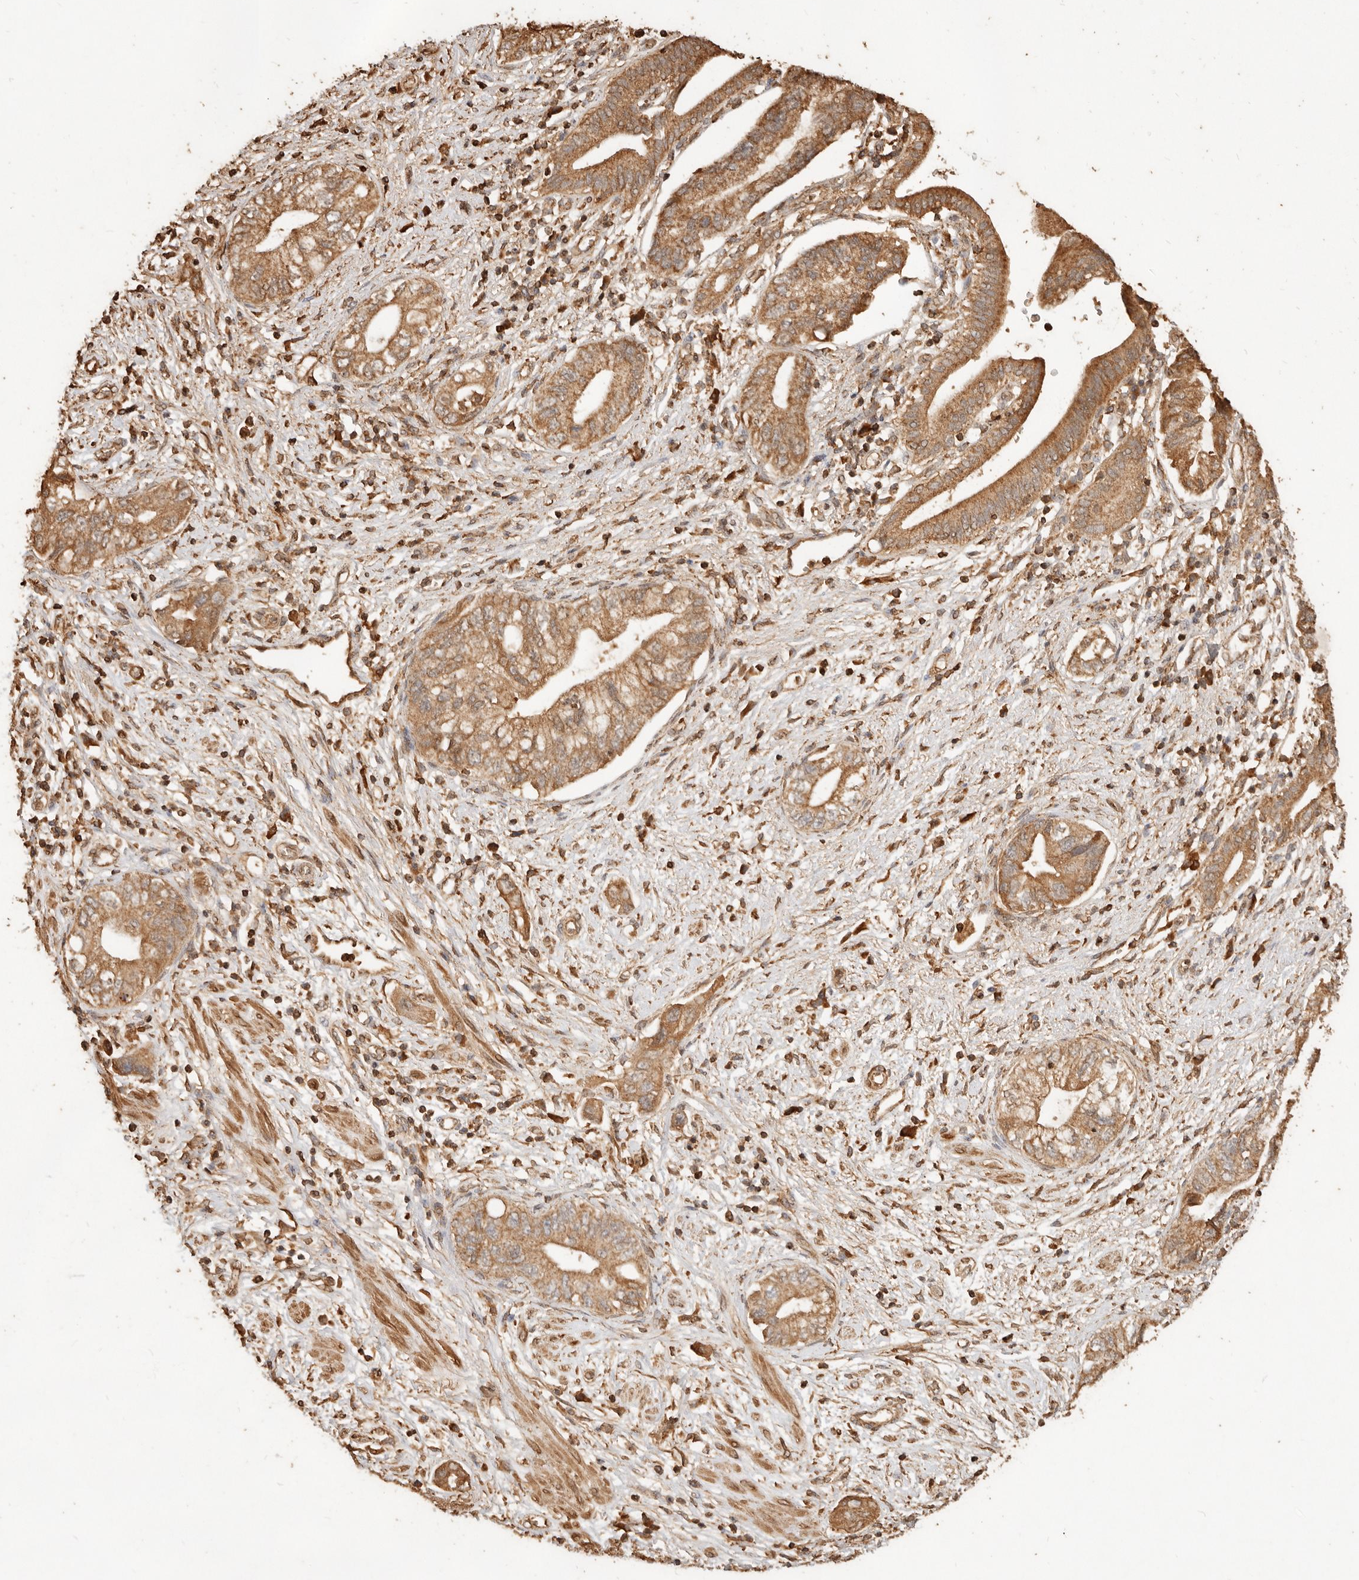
{"staining": {"intensity": "moderate", "quantity": ">75%", "location": "cytoplasmic/membranous"}, "tissue": "pancreatic cancer", "cell_type": "Tumor cells", "image_type": "cancer", "snomed": [{"axis": "morphology", "description": "Adenocarcinoma, NOS"}, {"axis": "topography", "description": "Pancreas"}], "caption": "Tumor cells demonstrate moderate cytoplasmic/membranous positivity in approximately >75% of cells in pancreatic adenocarcinoma. (IHC, brightfield microscopy, high magnification).", "gene": "FAM180B", "patient": {"sex": "female", "age": 73}}